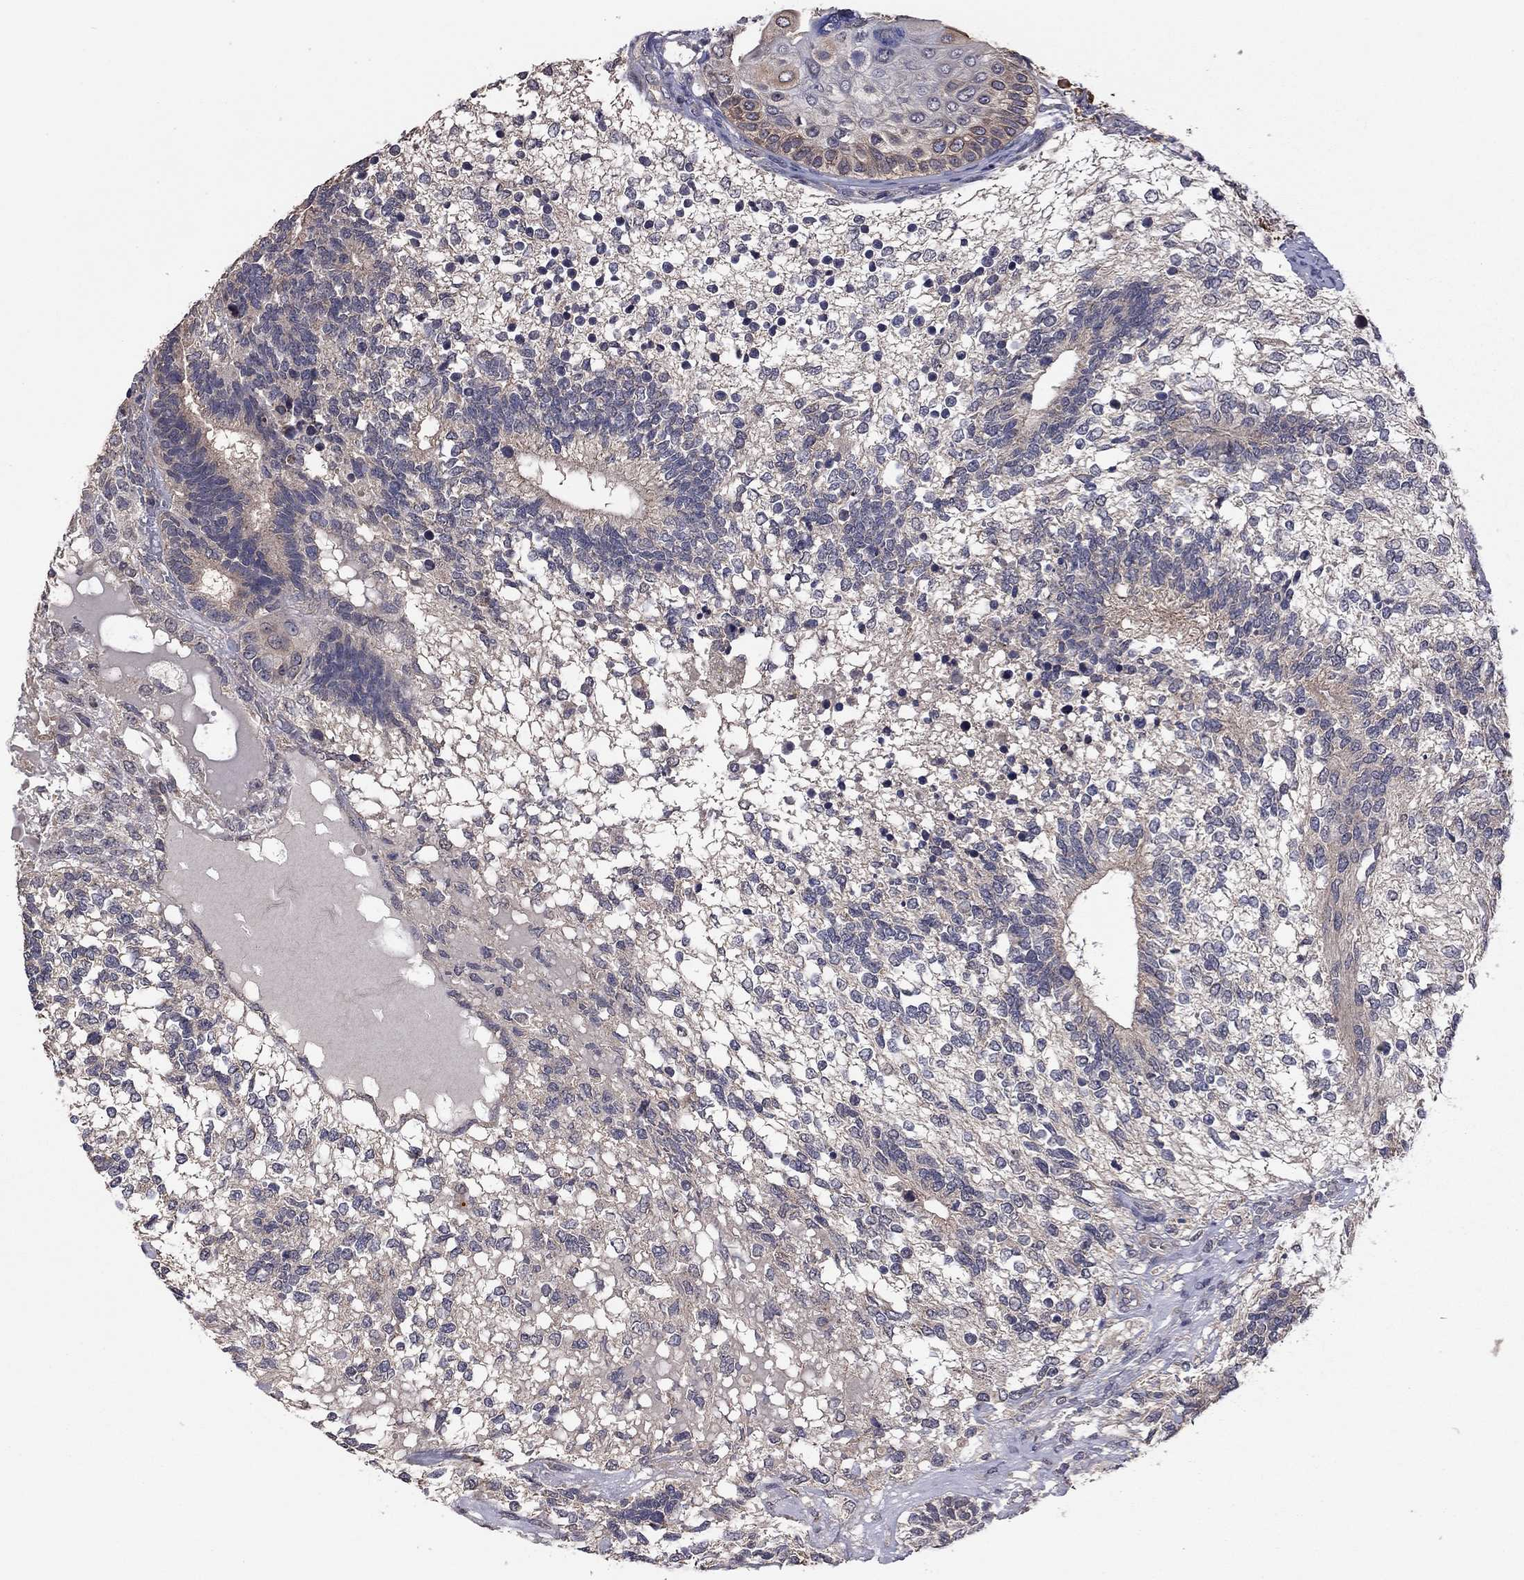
{"staining": {"intensity": "moderate", "quantity": "<25%", "location": "cytoplasmic/membranous"}, "tissue": "testis cancer", "cell_type": "Tumor cells", "image_type": "cancer", "snomed": [{"axis": "morphology", "description": "Seminoma, NOS"}, {"axis": "morphology", "description": "Carcinoma, Embryonal, NOS"}, {"axis": "topography", "description": "Testis"}], "caption": "The micrograph exhibits staining of seminoma (testis), revealing moderate cytoplasmic/membranous protein staining (brown color) within tumor cells. The staining was performed using DAB (3,3'-diaminobenzidine), with brown indicating positive protein expression. Nuclei are stained blue with hematoxylin.", "gene": "TSNARE1", "patient": {"sex": "male", "age": 41}}